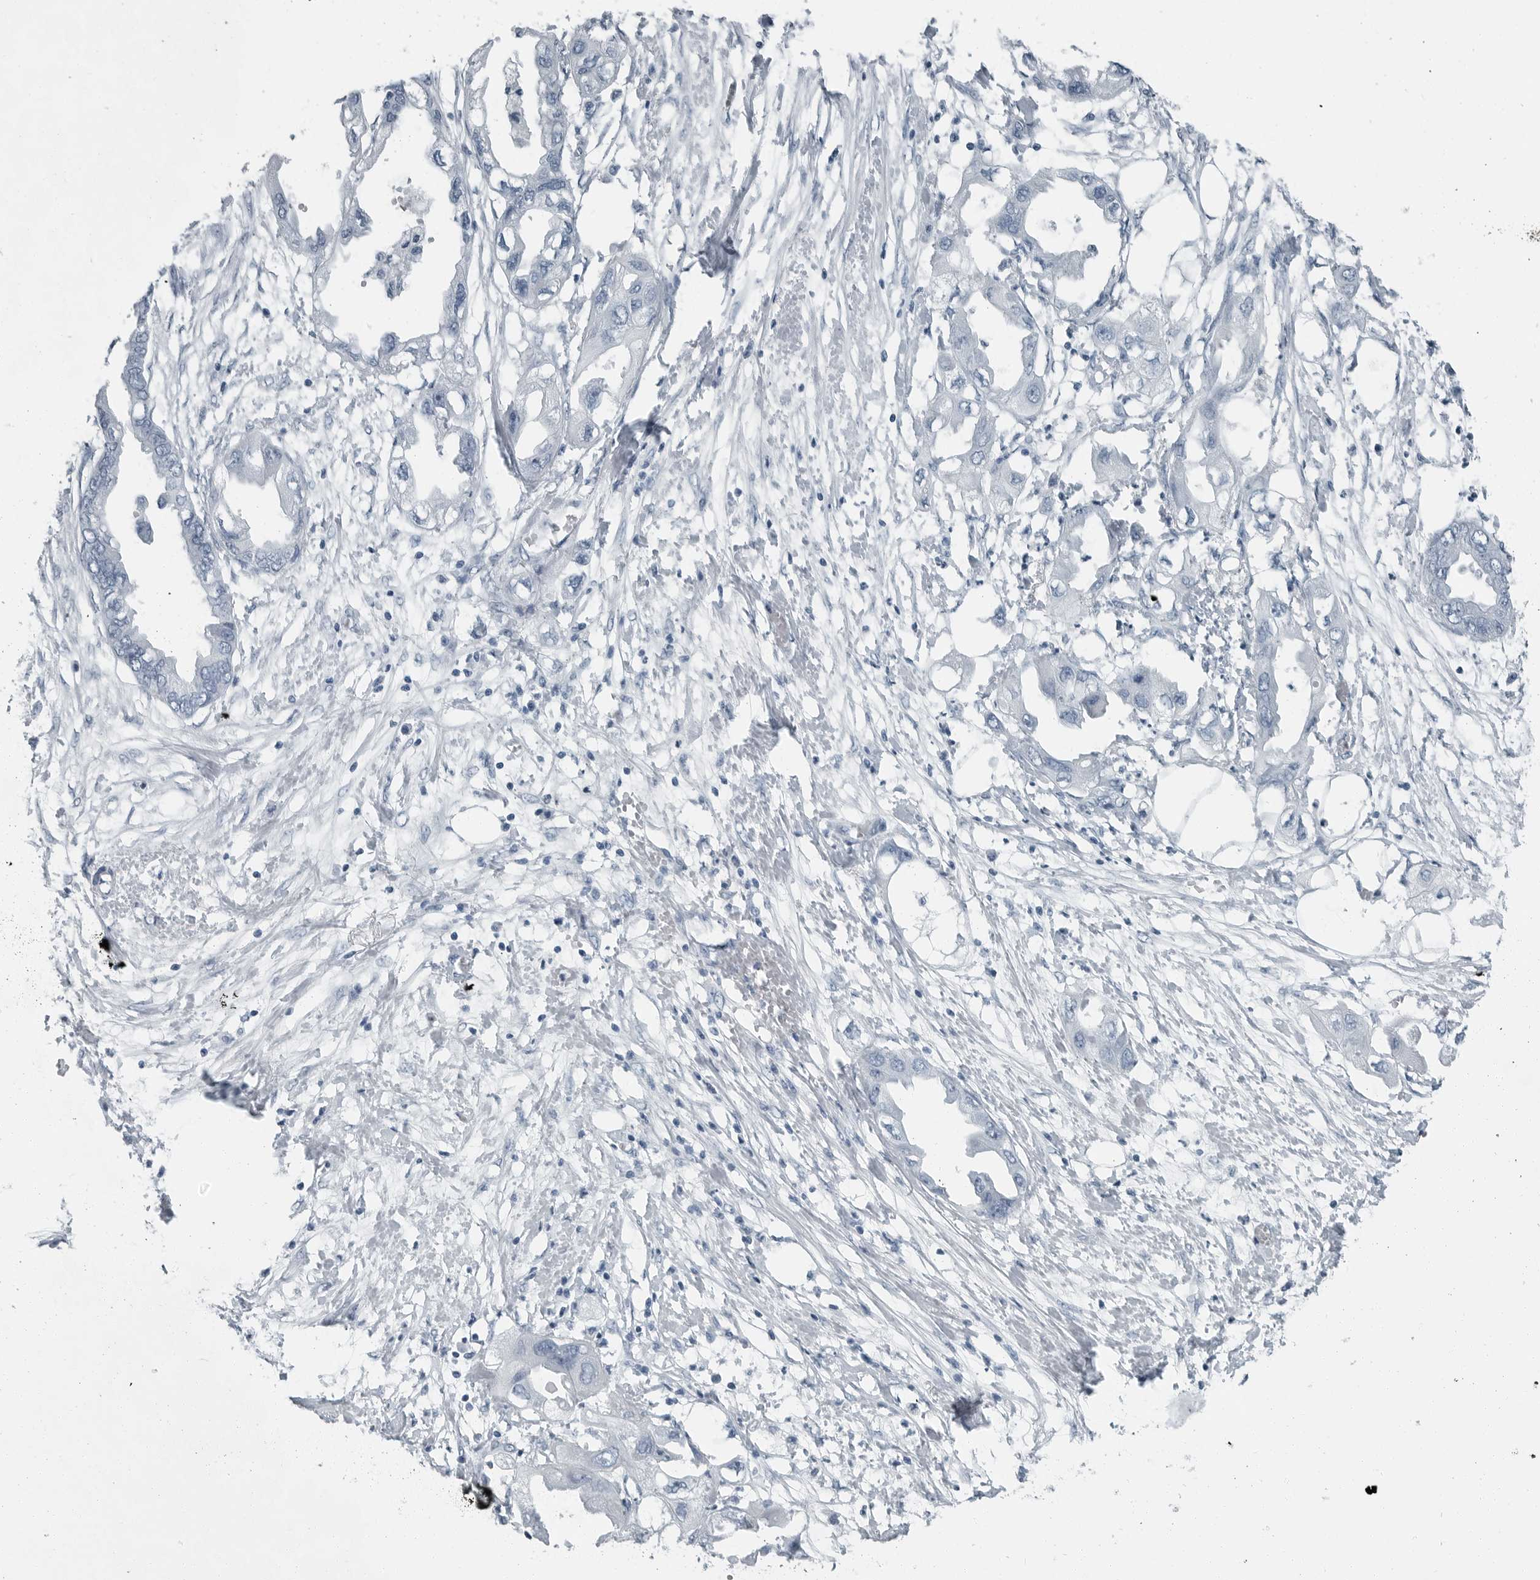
{"staining": {"intensity": "negative", "quantity": "none", "location": "none"}, "tissue": "endometrial cancer", "cell_type": "Tumor cells", "image_type": "cancer", "snomed": [{"axis": "morphology", "description": "Adenocarcinoma, NOS"}, {"axis": "morphology", "description": "Adenocarcinoma, metastatic, NOS"}, {"axis": "topography", "description": "Adipose tissue"}, {"axis": "topography", "description": "Endometrium"}], "caption": "Tumor cells are negative for brown protein staining in adenocarcinoma (endometrial).", "gene": "ZPBP2", "patient": {"sex": "female", "age": 67}}